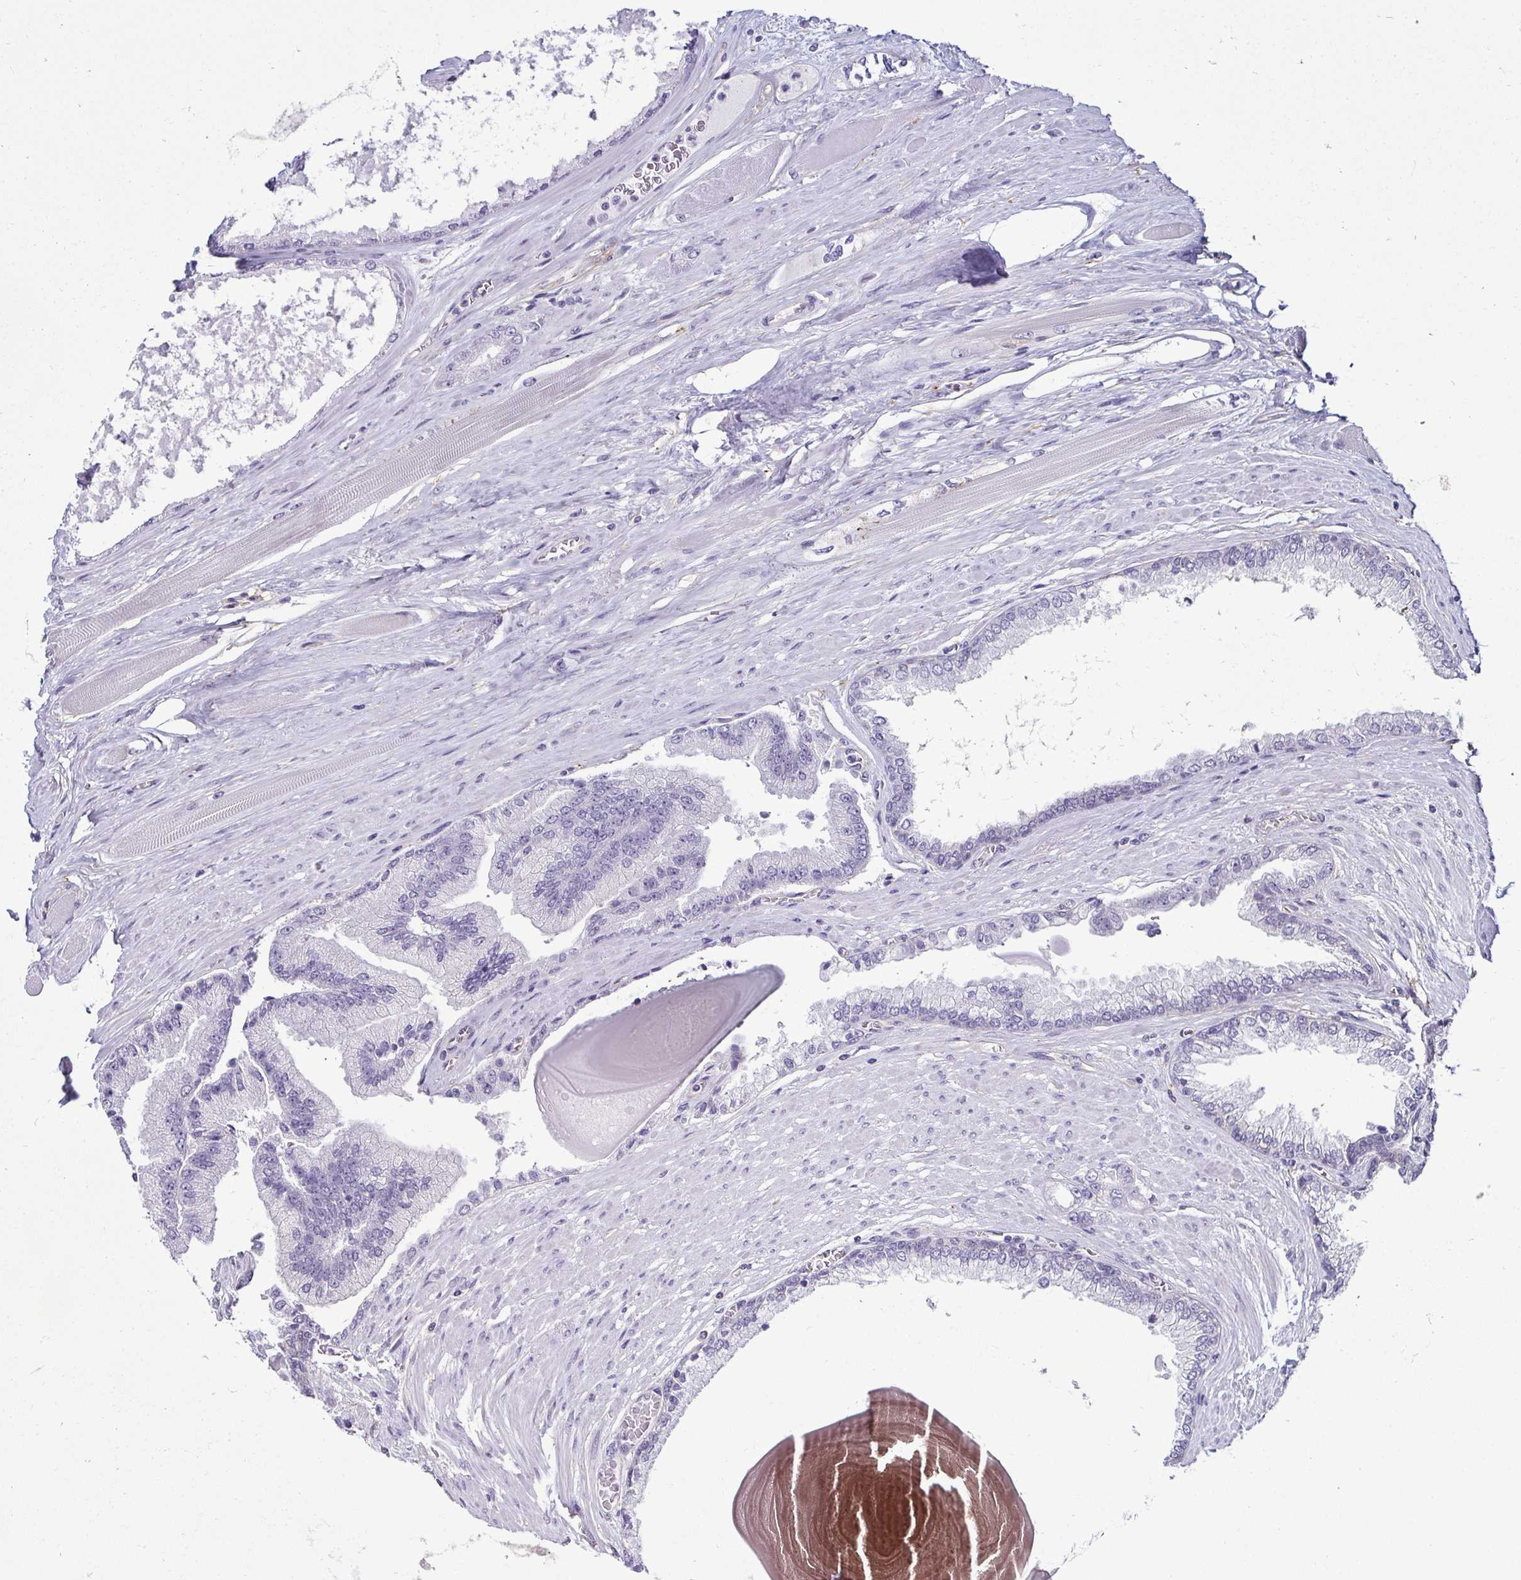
{"staining": {"intensity": "negative", "quantity": "none", "location": "none"}, "tissue": "prostate cancer", "cell_type": "Tumor cells", "image_type": "cancer", "snomed": [{"axis": "morphology", "description": "Adenocarcinoma, Low grade"}, {"axis": "topography", "description": "Prostate"}], "caption": "An immunohistochemistry (IHC) histopathology image of adenocarcinoma (low-grade) (prostate) is shown. There is no staining in tumor cells of adenocarcinoma (low-grade) (prostate).", "gene": "CASP14", "patient": {"sex": "male", "age": 67}}